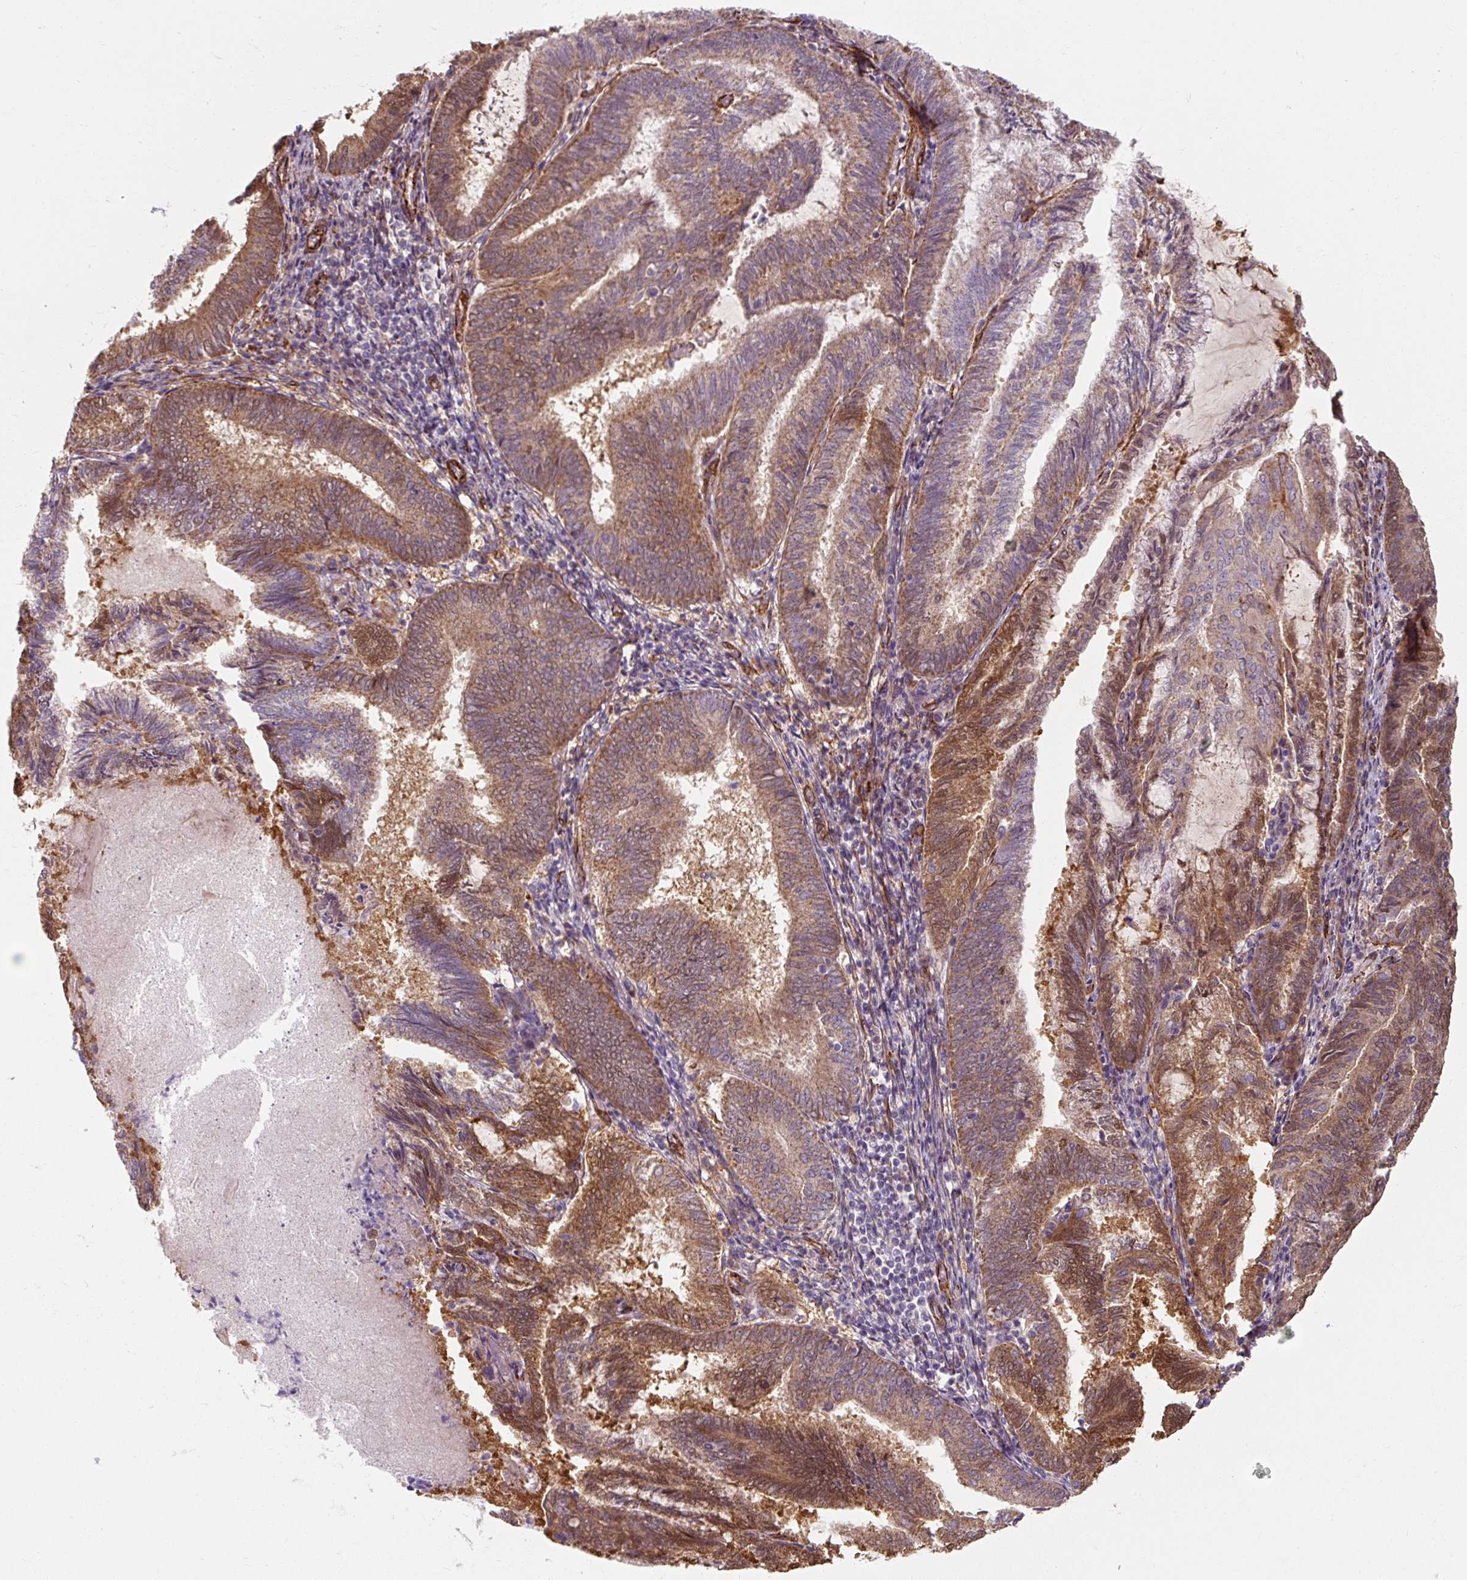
{"staining": {"intensity": "moderate", "quantity": ">75%", "location": "cytoplasmic/membranous"}, "tissue": "endometrial cancer", "cell_type": "Tumor cells", "image_type": "cancer", "snomed": [{"axis": "morphology", "description": "Adenocarcinoma, NOS"}, {"axis": "topography", "description": "Endometrium"}], "caption": "Protein expression by IHC demonstrates moderate cytoplasmic/membranous positivity in approximately >75% of tumor cells in adenocarcinoma (endometrial).", "gene": "MRPS5", "patient": {"sex": "female", "age": 80}}